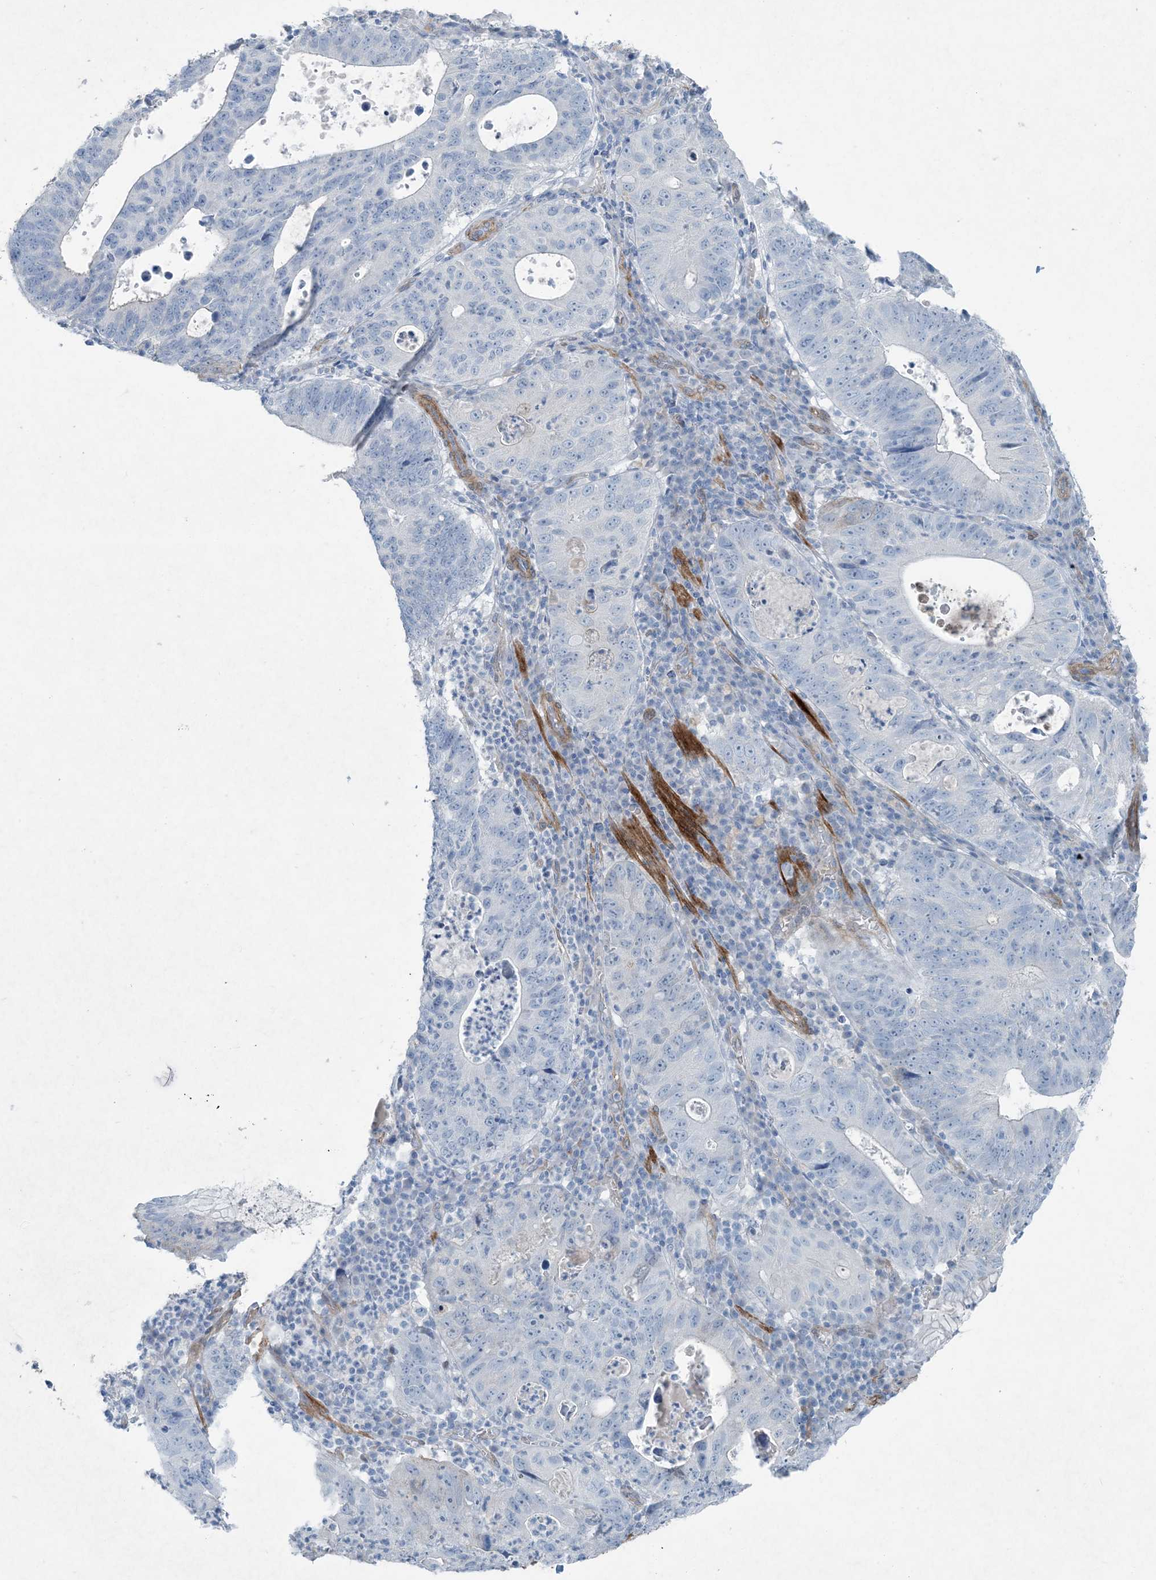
{"staining": {"intensity": "negative", "quantity": "none", "location": "none"}, "tissue": "stomach cancer", "cell_type": "Tumor cells", "image_type": "cancer", "snomed": [{"axis": "morphology", "description": "Adenocarcinoma, NOS"}, {"axis": "topography", "description": "Stomach"}], "caption": "Immunohistochemical staining of stomach cancer (adenocarcinoma) shows no significant expression in tumor cells. (IHC, brightfield microscopy, high magnification).", "gene": "PGM5", "patient": {"sex": "male", "age": 59}}